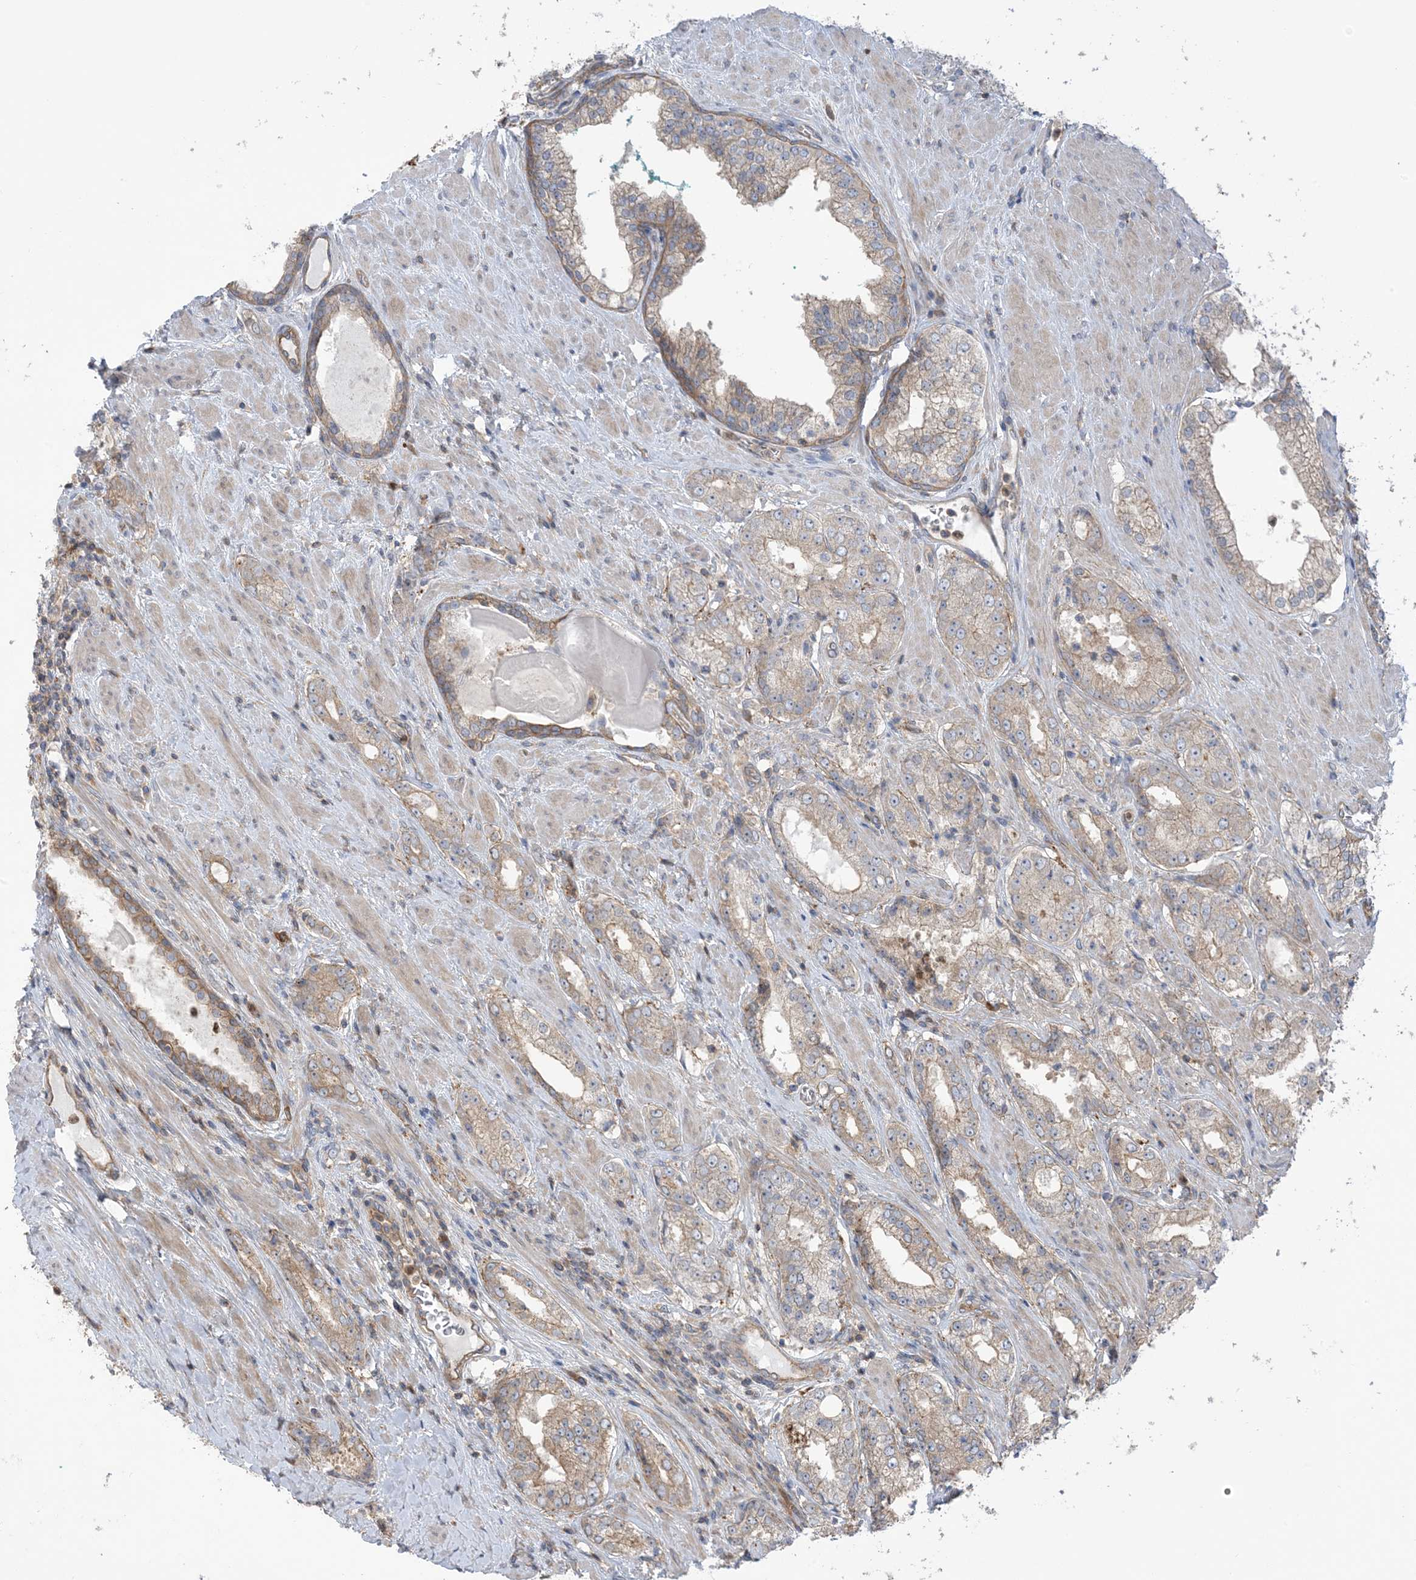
{"staining": {"intensity": "weak", "quantity": "<25%", "location": "cytoplasmic/membranous"}, "tissue": "prostate cancer", "cell_type": "Tumor cells", "image_type": "cancer", "snomed": [{"axis": "morphology", "description": "Adenocarcinoma, Low grade"}, {"axis": "topography", "description": "Prostate"}], "caption": "IHC micrograph of human adenocarcinoma (low-grade) (prostate) stained for a protein (brown), which demonstrates no expression in tumor cells.", "gene": "ICMT", "patient": {"sex": "male", "age": 67}}